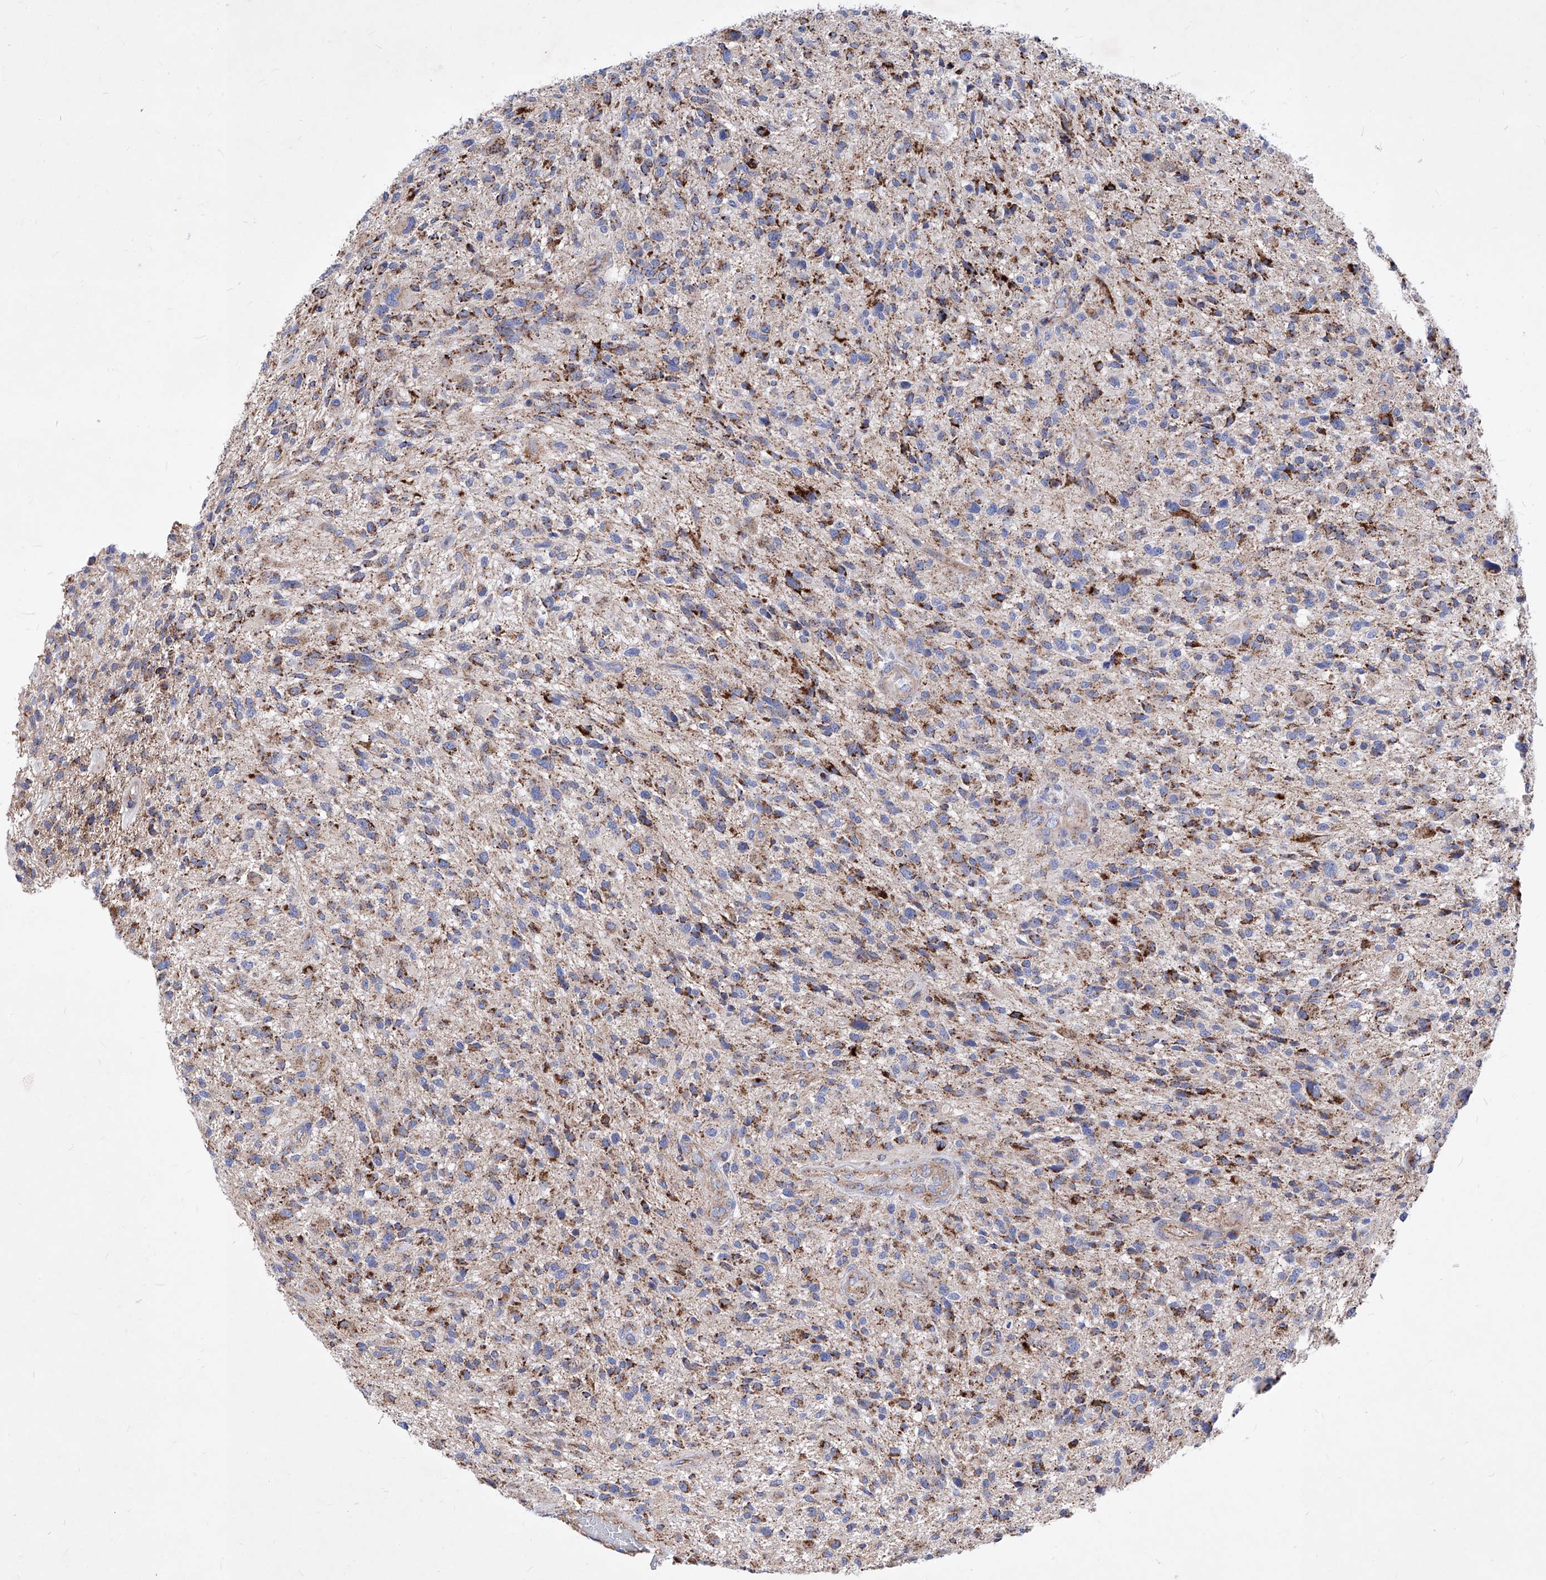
{"staining": {"intensity": "moderate", "quantity": ">75%", "location": "cytoplasmic/membranous"}, "tissue": "glioma", "cell_type": "Tumor cells", "image_type": "cancer", "snomed": [{"axis": "morphology", "description": "Glioma, malignant, High grade"}, {"axis": "topography", "description": "Brain"}], "caption": "Brown immunohistochemical staining in human malignant glioma (high-grade) exhibits moderate cytoplasmic/membranous positivity in about >75% of tumor cells.", "gene": "HRNR", "patient": {"sex": "male", "age": 47}}